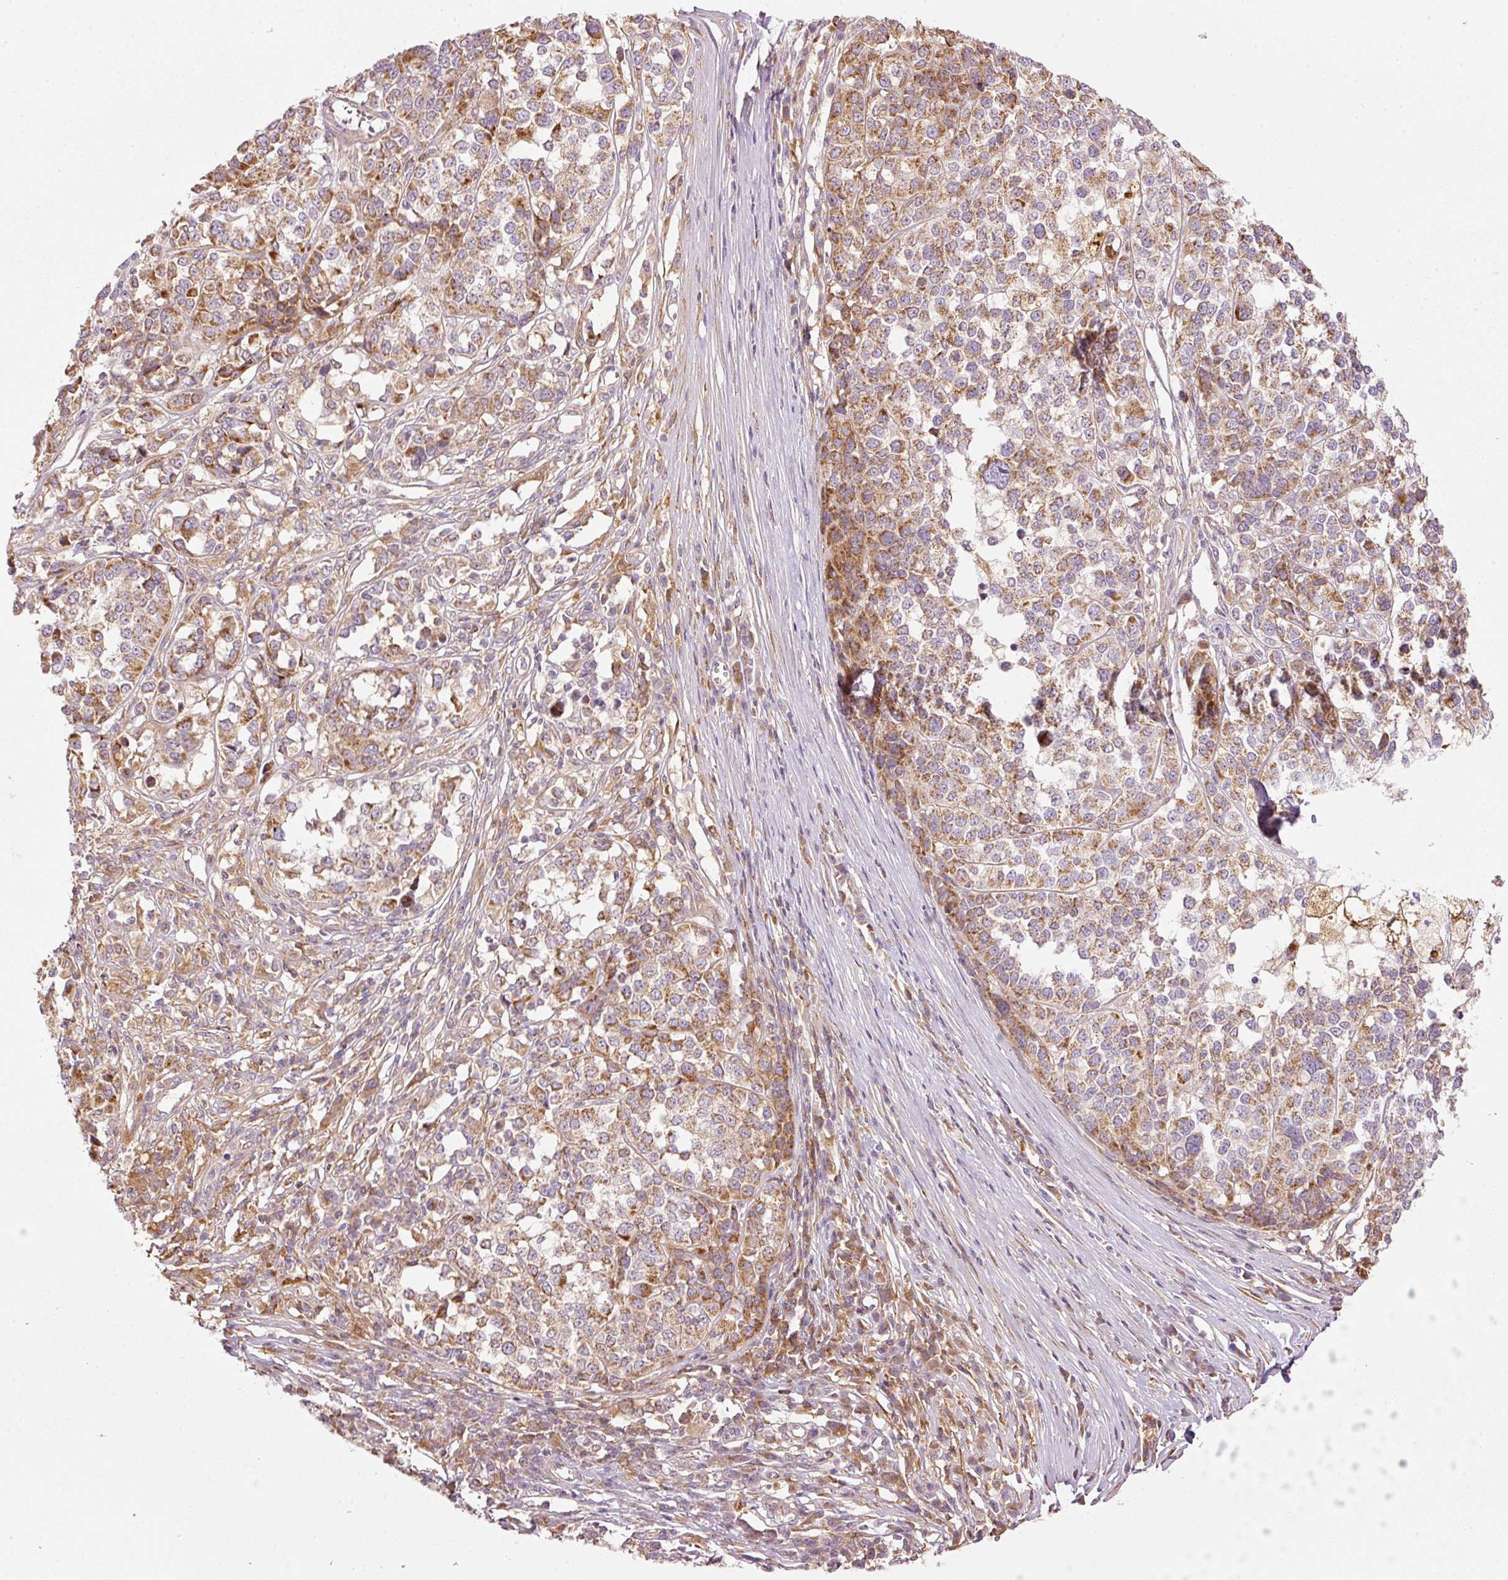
{"staining": {"intensity": "moderate", "quantity": ">75%", "location": "cytoplasmic/membranous"}, "tissue": "melanoma", "cell_type": "Tumor cells", "image_type": "cancer", "snomed": [{"axis": "morphology", "description": "Malignant melanoma, Metastatic site"}, {"axis": "topography", "description": "Lymph node"}], "caption": "Immunohistochemical staining of human melanoma demonstrates moderate cytoplasmic/membranous protein staining in about >75% of tumor cells.", "gene": "SERPING1", "patient": {"sex": "male", "age": 44}}